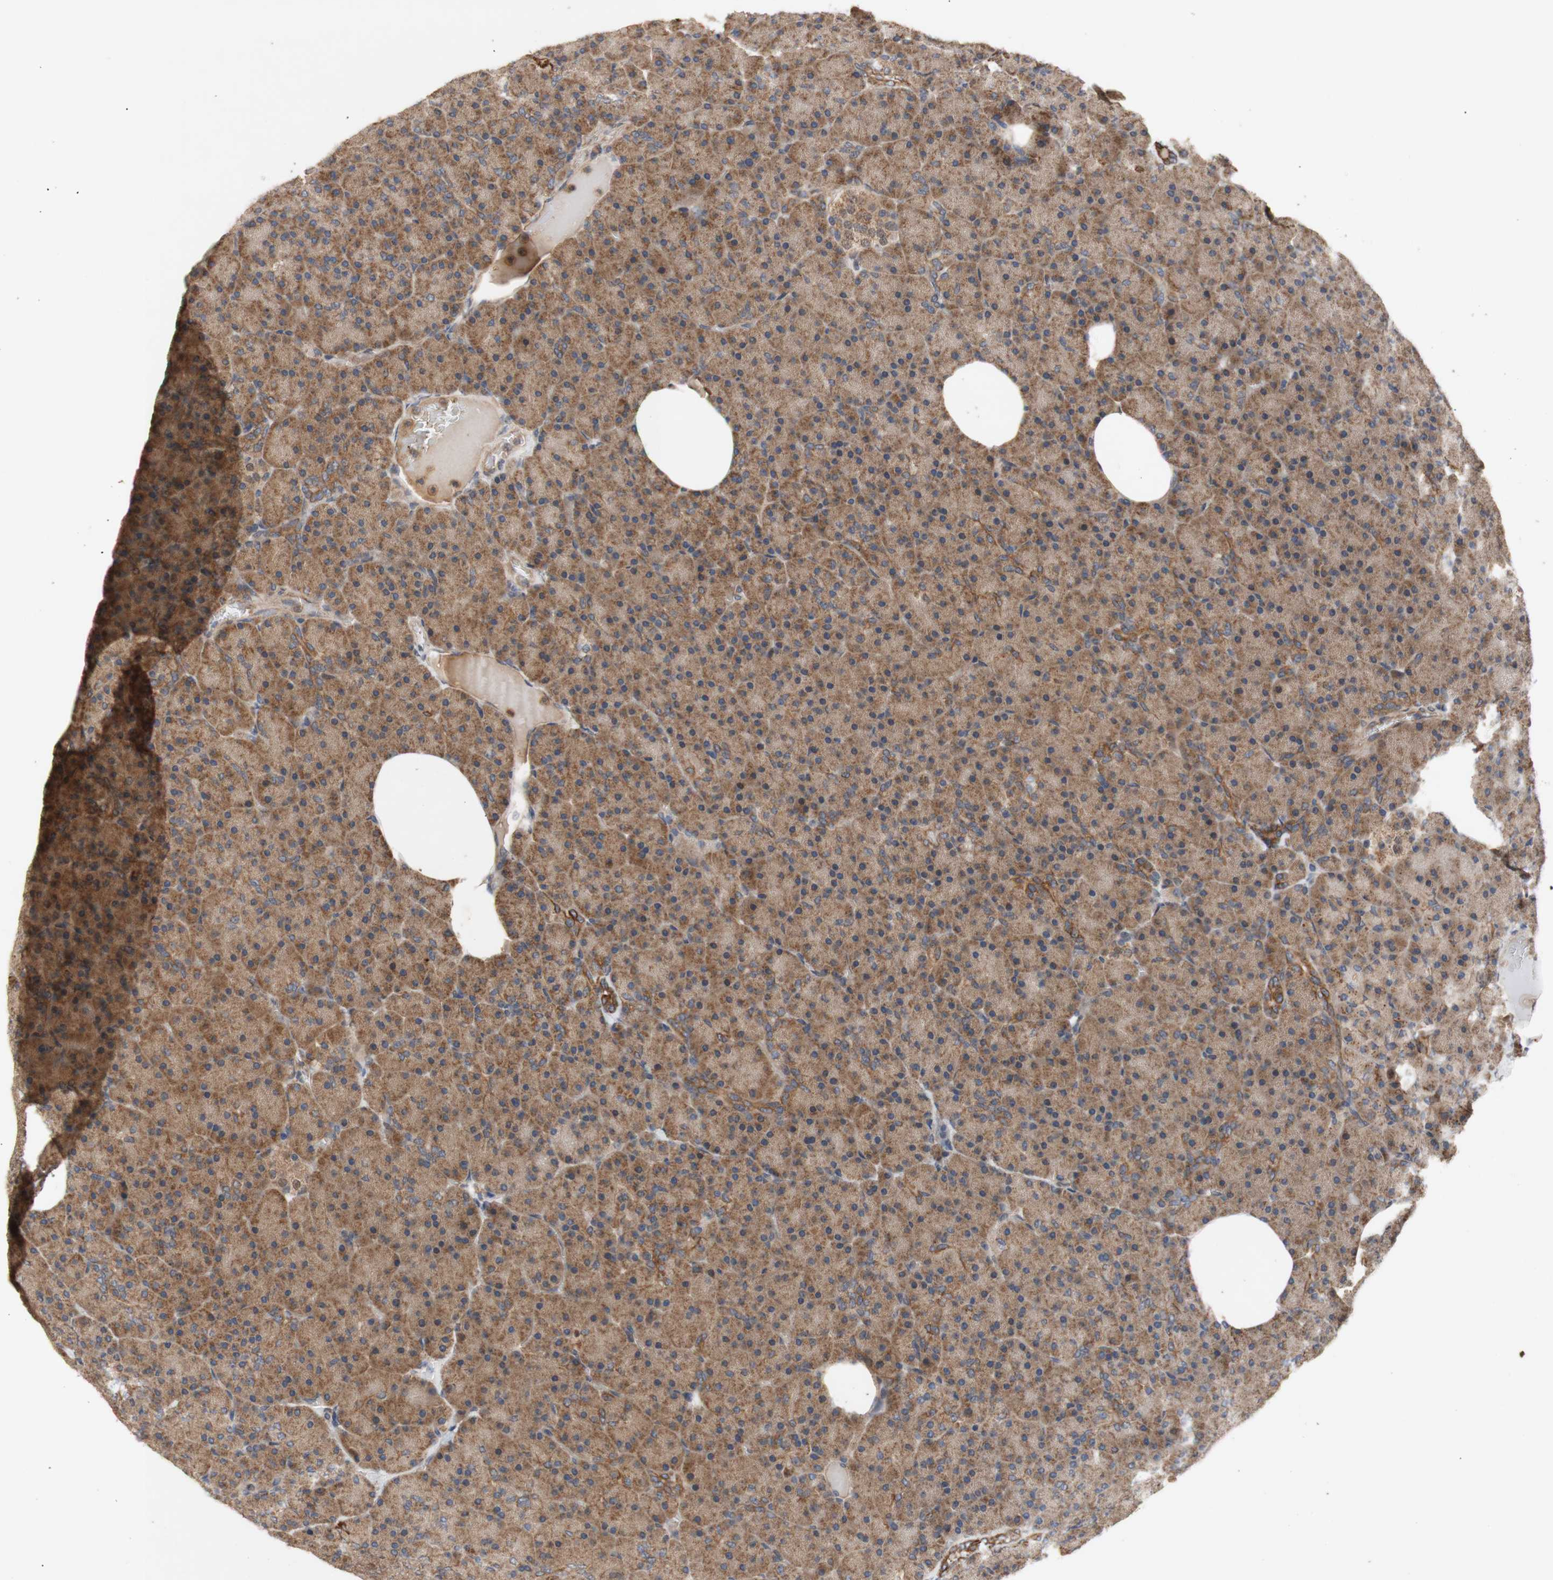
{"staining": {"intensity": "moderate", "quantity": ">75%", "location": "cytoplasmic/membranous"}, "tissue": "pancreas", "cell_type": "Exocrine glandular cells", "image_type": "normal", "snomed": [{"axis": "morphology", "description": "Normal tissue, NOS"}, {"axis": "topography", "description": "Pancreas"}], "caption": "IHC of normal human pancreas exhibits medium levels of moderate cytoplasmic/membranous positivity in approximately >75% of exocrine glandular cells. (Brightfield microscopy of DAB IHC at high magnification).", "gene": "PKN1", "patient": {"sex": "female", "age": 35}}